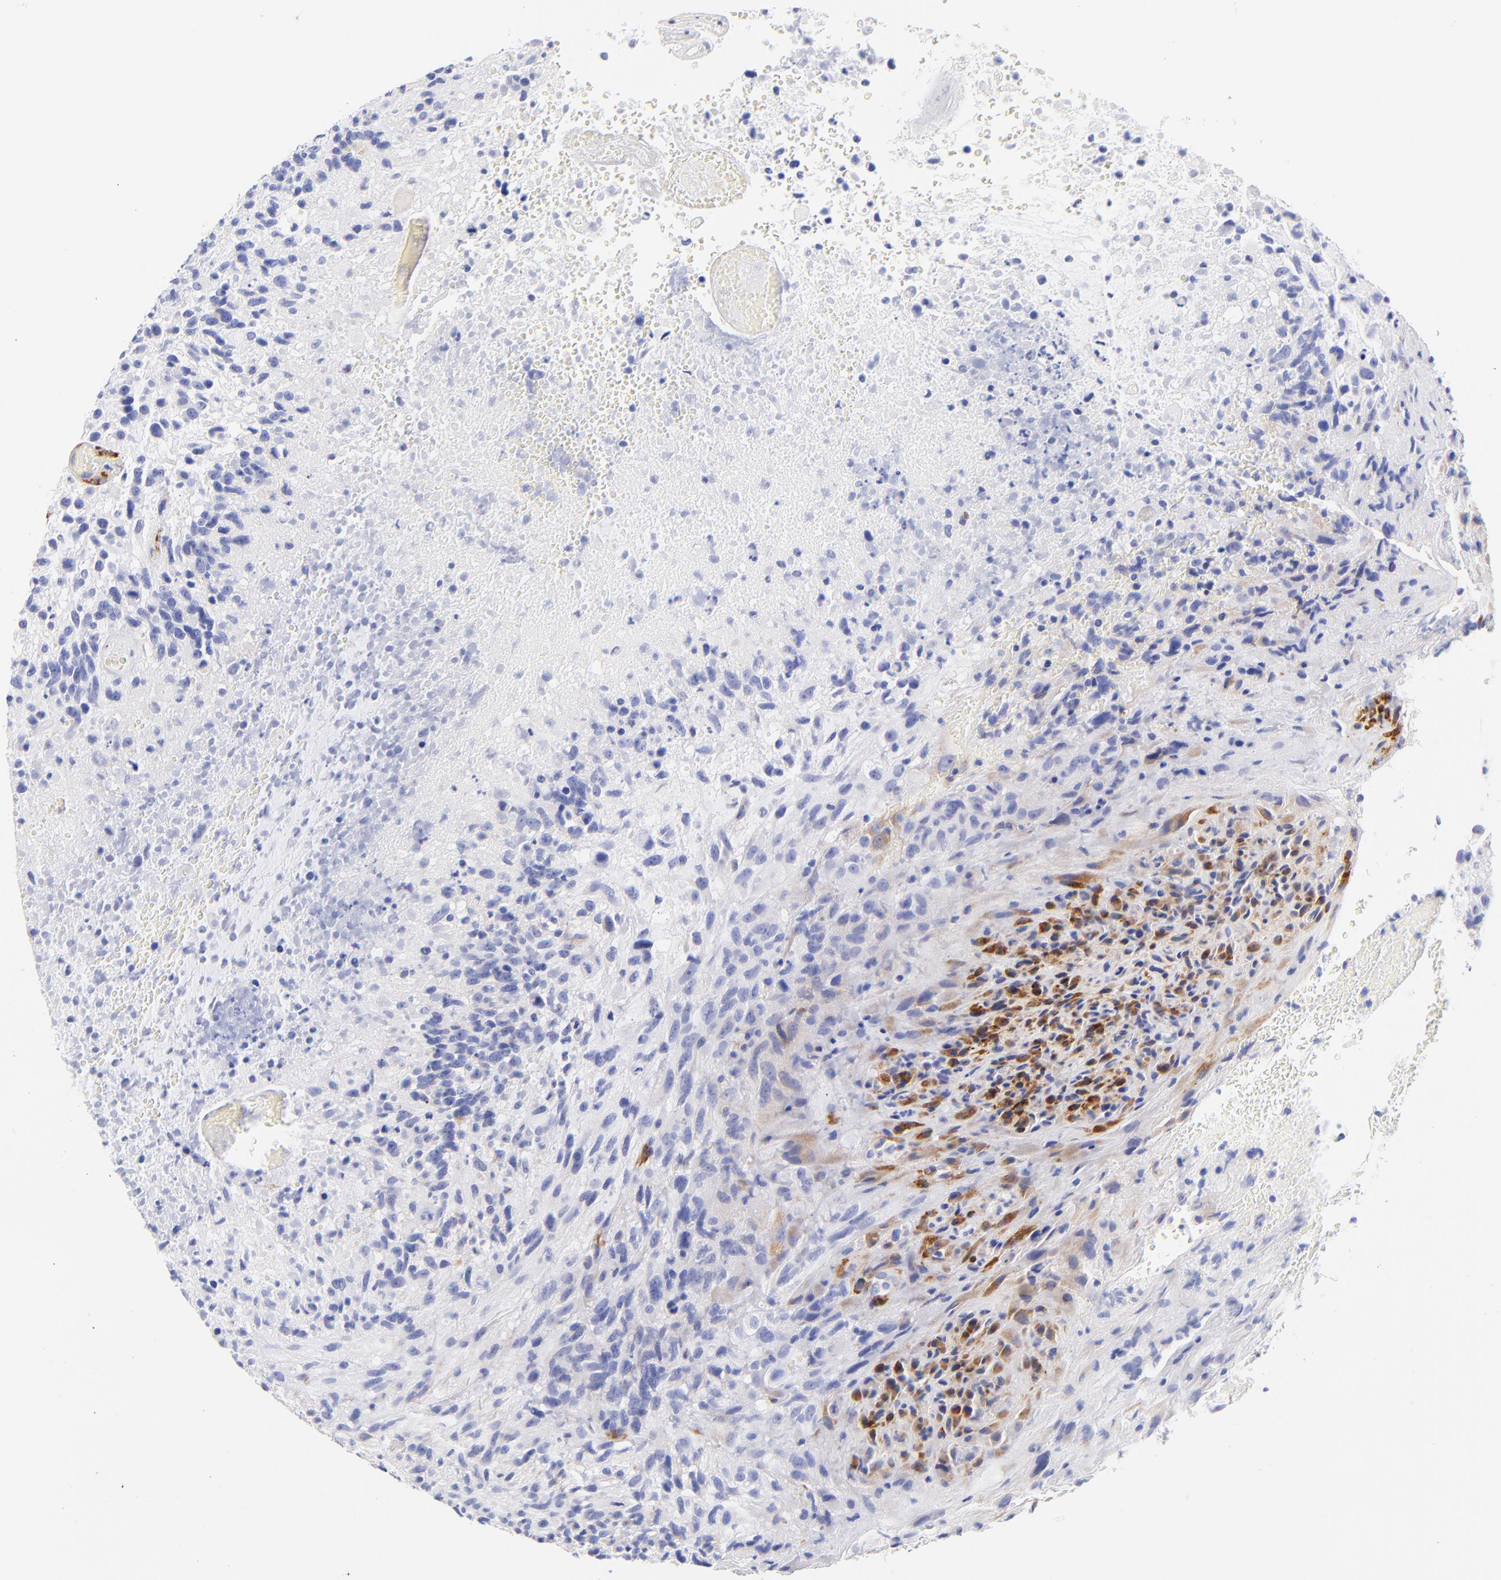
{"staining": {"intensity": "negative", "quantity": "none", "location": "none"}, "tissue": "glioma", "cell_type": "Tumor cells", "image_type": "cancer", "snomed": [{"axis": "morphology", "description": "Glioma, malignant, High grade"}, {"axis": "topography", "description": "Brain"}], "caption": "There is no significant positivity in tumor cells of malignant glioma (high-grade).", "gene": "C1QTNF6", "patient": {"sex": "male", "age": 72}}